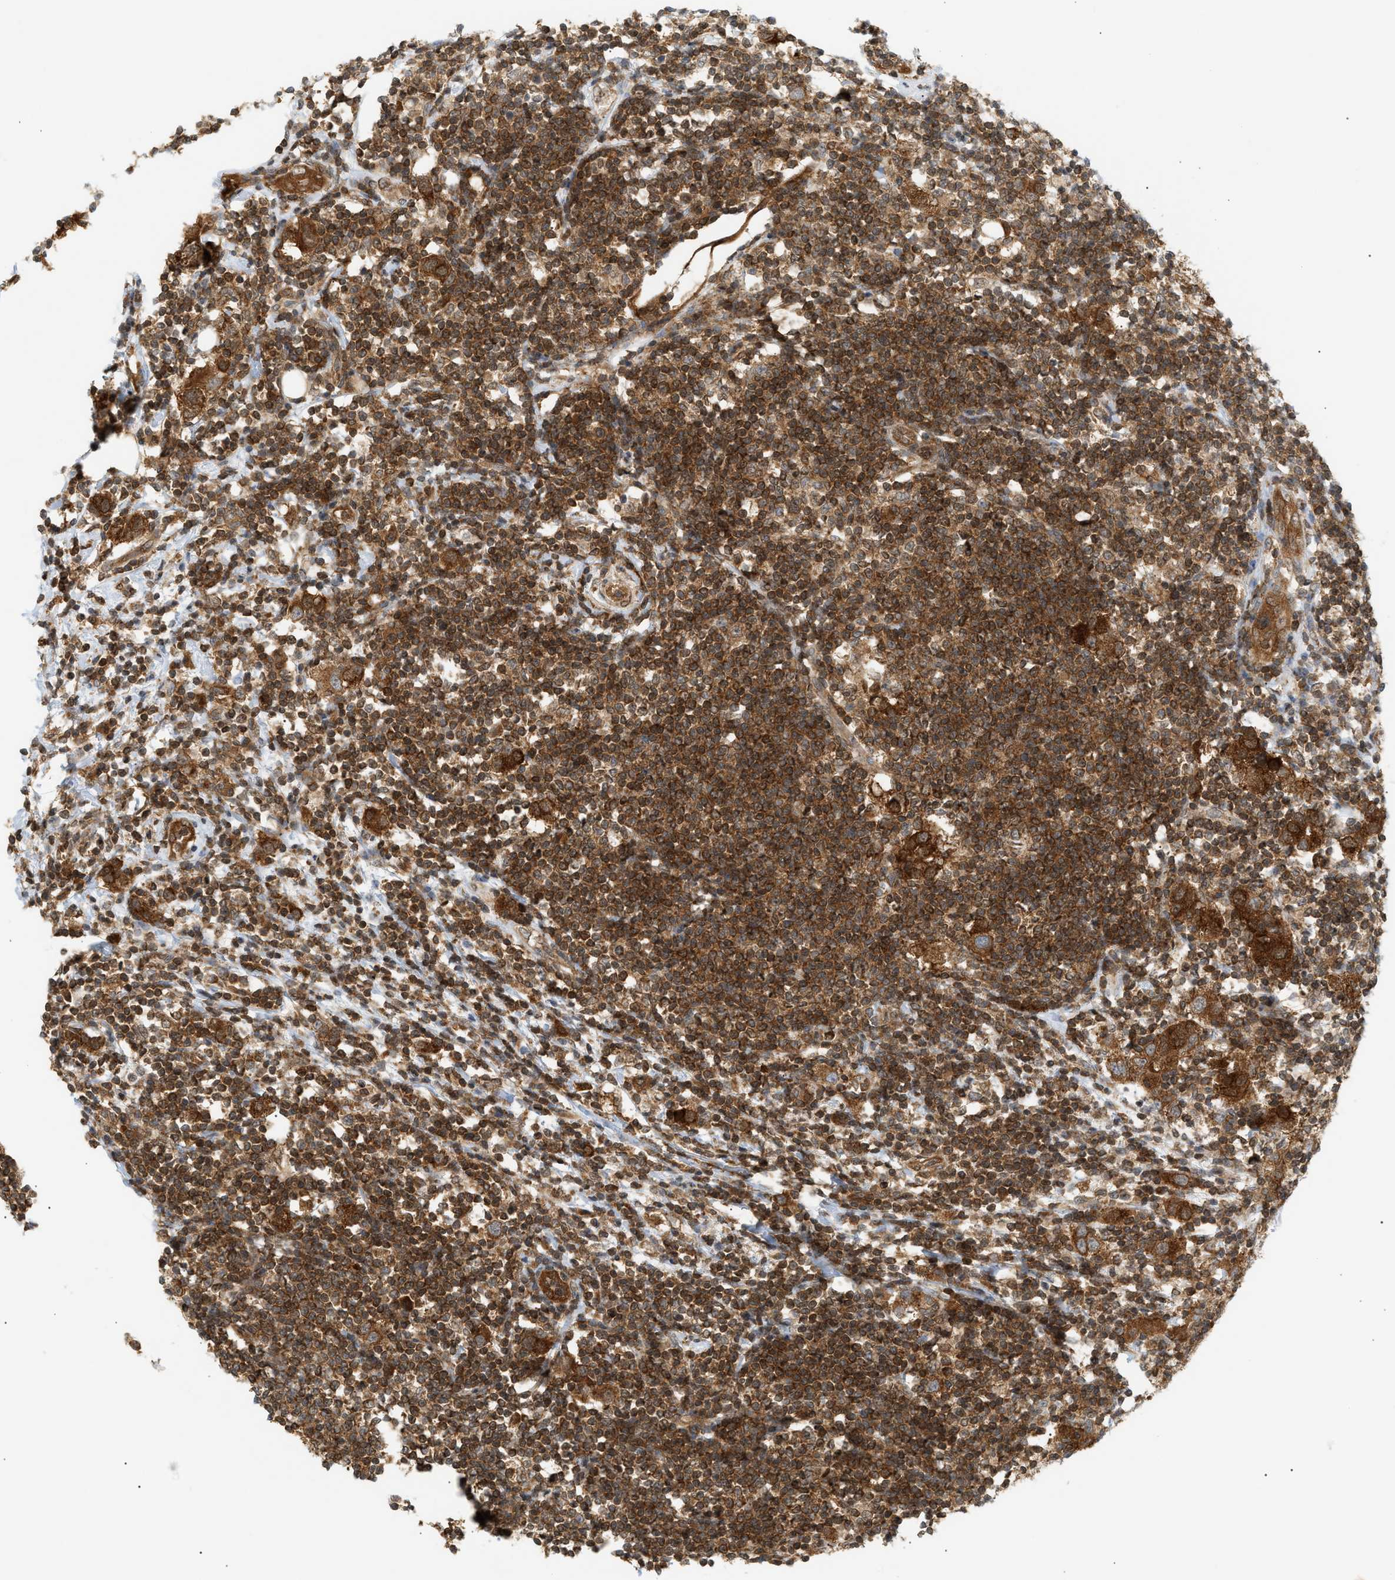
{"staining": {"intensity": "strong", "quantity": ">75%", "location": "cytoplasmic/membranous"}, "tissue": "breast cancer", "cell_type": "Tumor cells", "image_type": "cancer", "snomed": [{"axis": "morphology", "description": "Duct carcinoma"}, {"axis": "topography", "description": "Breast"}], "caption": "Protein expression analysis of infiltrating ductal carcinoma (breast) displays strong cytoplasmic/membranous staining in approximately >75% of tumor cells. The staining was performed using DAB, with brown indicating positive protein expression. Nuclei are stained blue with hematoxylin.", "gene": "SHC1", "patient": {"sex": "female", "age": 50}}